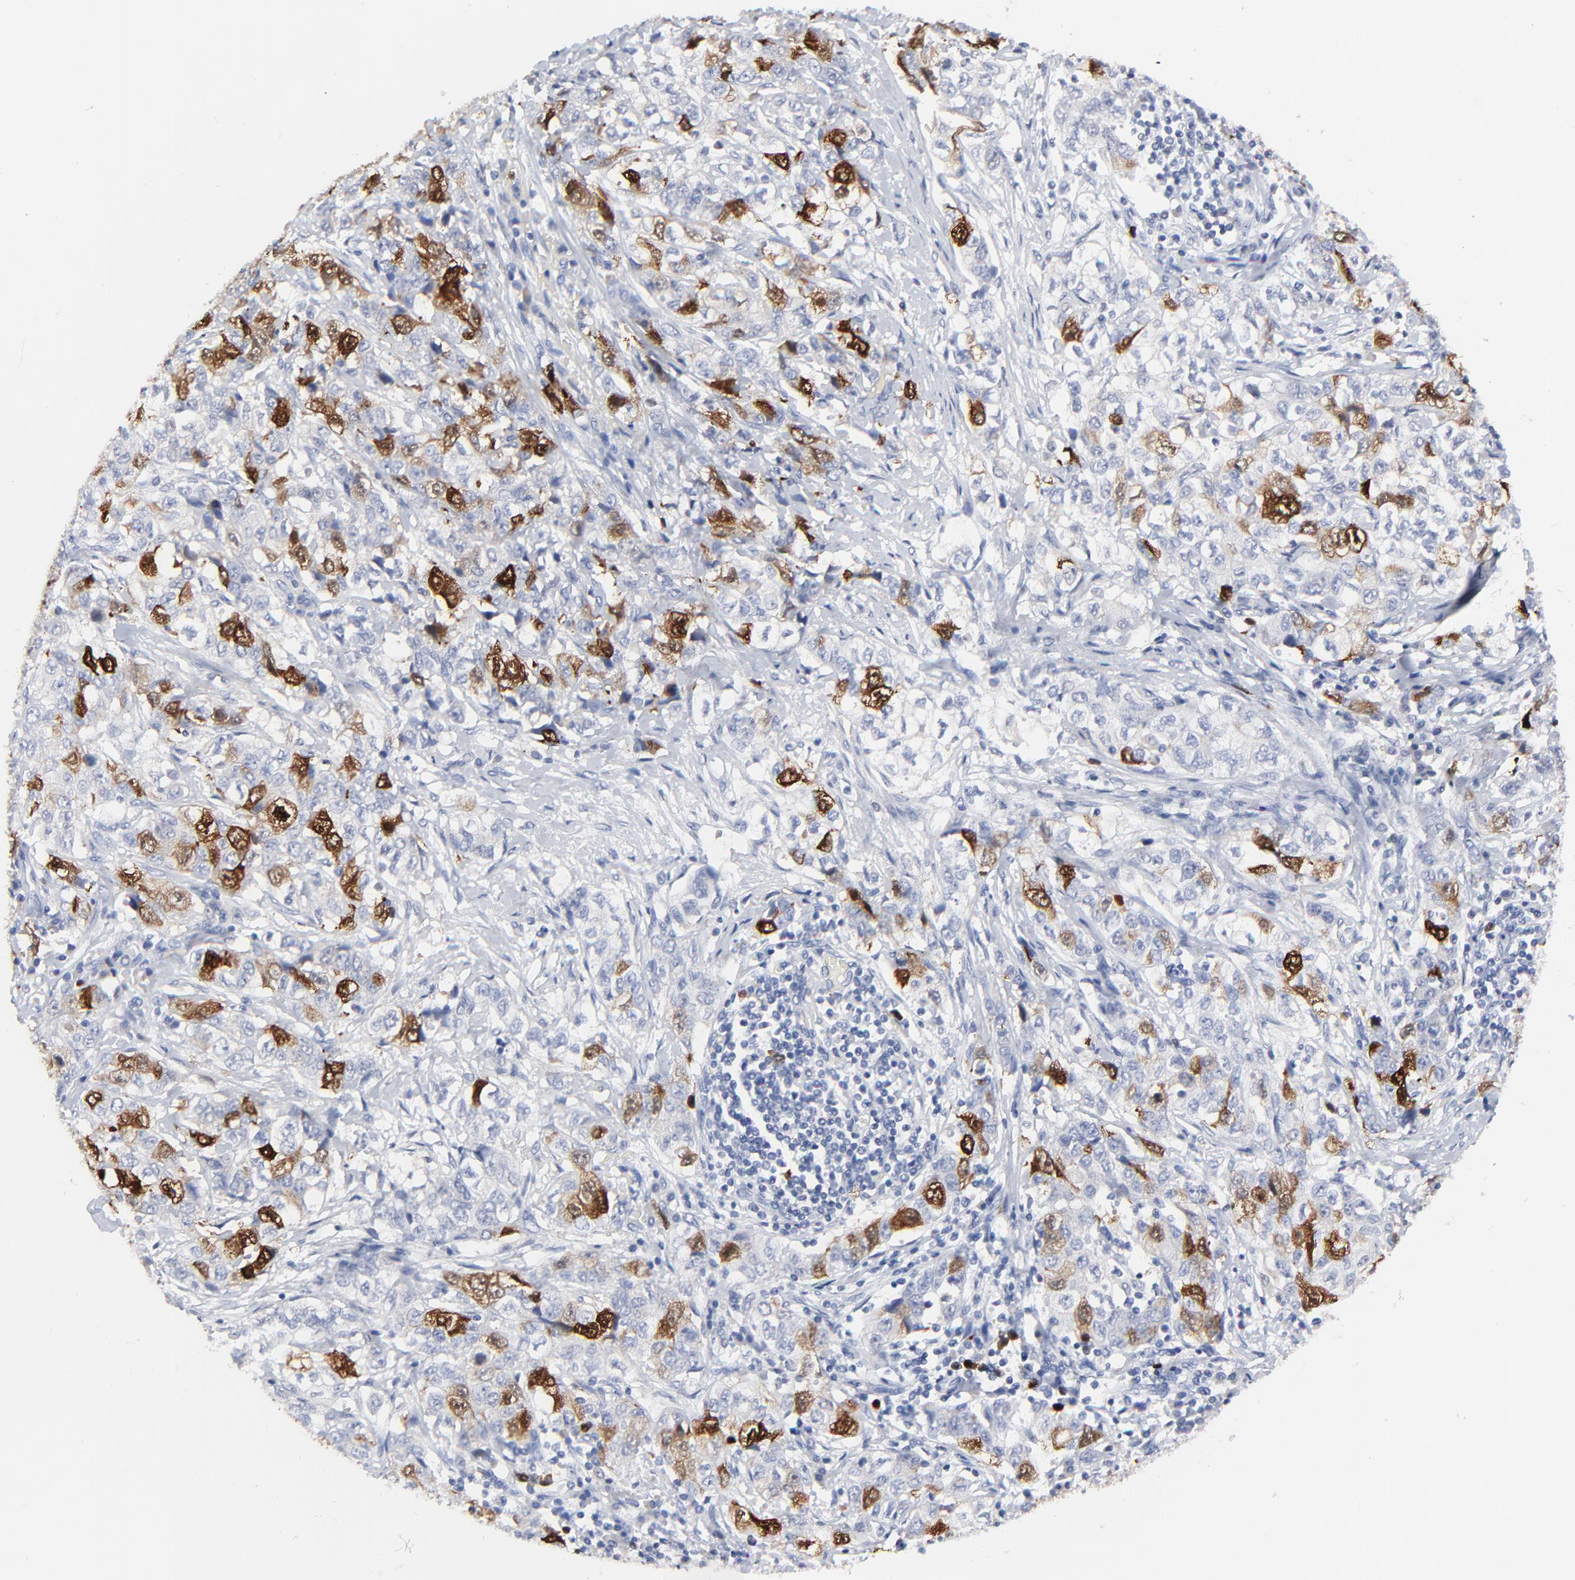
{"staining": {"intensity": "strong", "quantity": "<25%", "location": "cytoplasmic/membranous,nuclear"}, "tissue": "stomach cancer", "cell_type": "Tumor cells", "image_type": "cancer", "snomed": [{"axis": "morphology", "description": "Adenocarcinoma, NOS"}, {"axis": "topography", "description": "Stomach"}], "caption": "Tumor cells demonstrate medium levels of strong cytoplasmic/membranous and nuclear staining in about <25% of cells in human stomach adenocarcinoma.", "gene": "CDK1", "patient": {"sex": "male", "age": 48}}